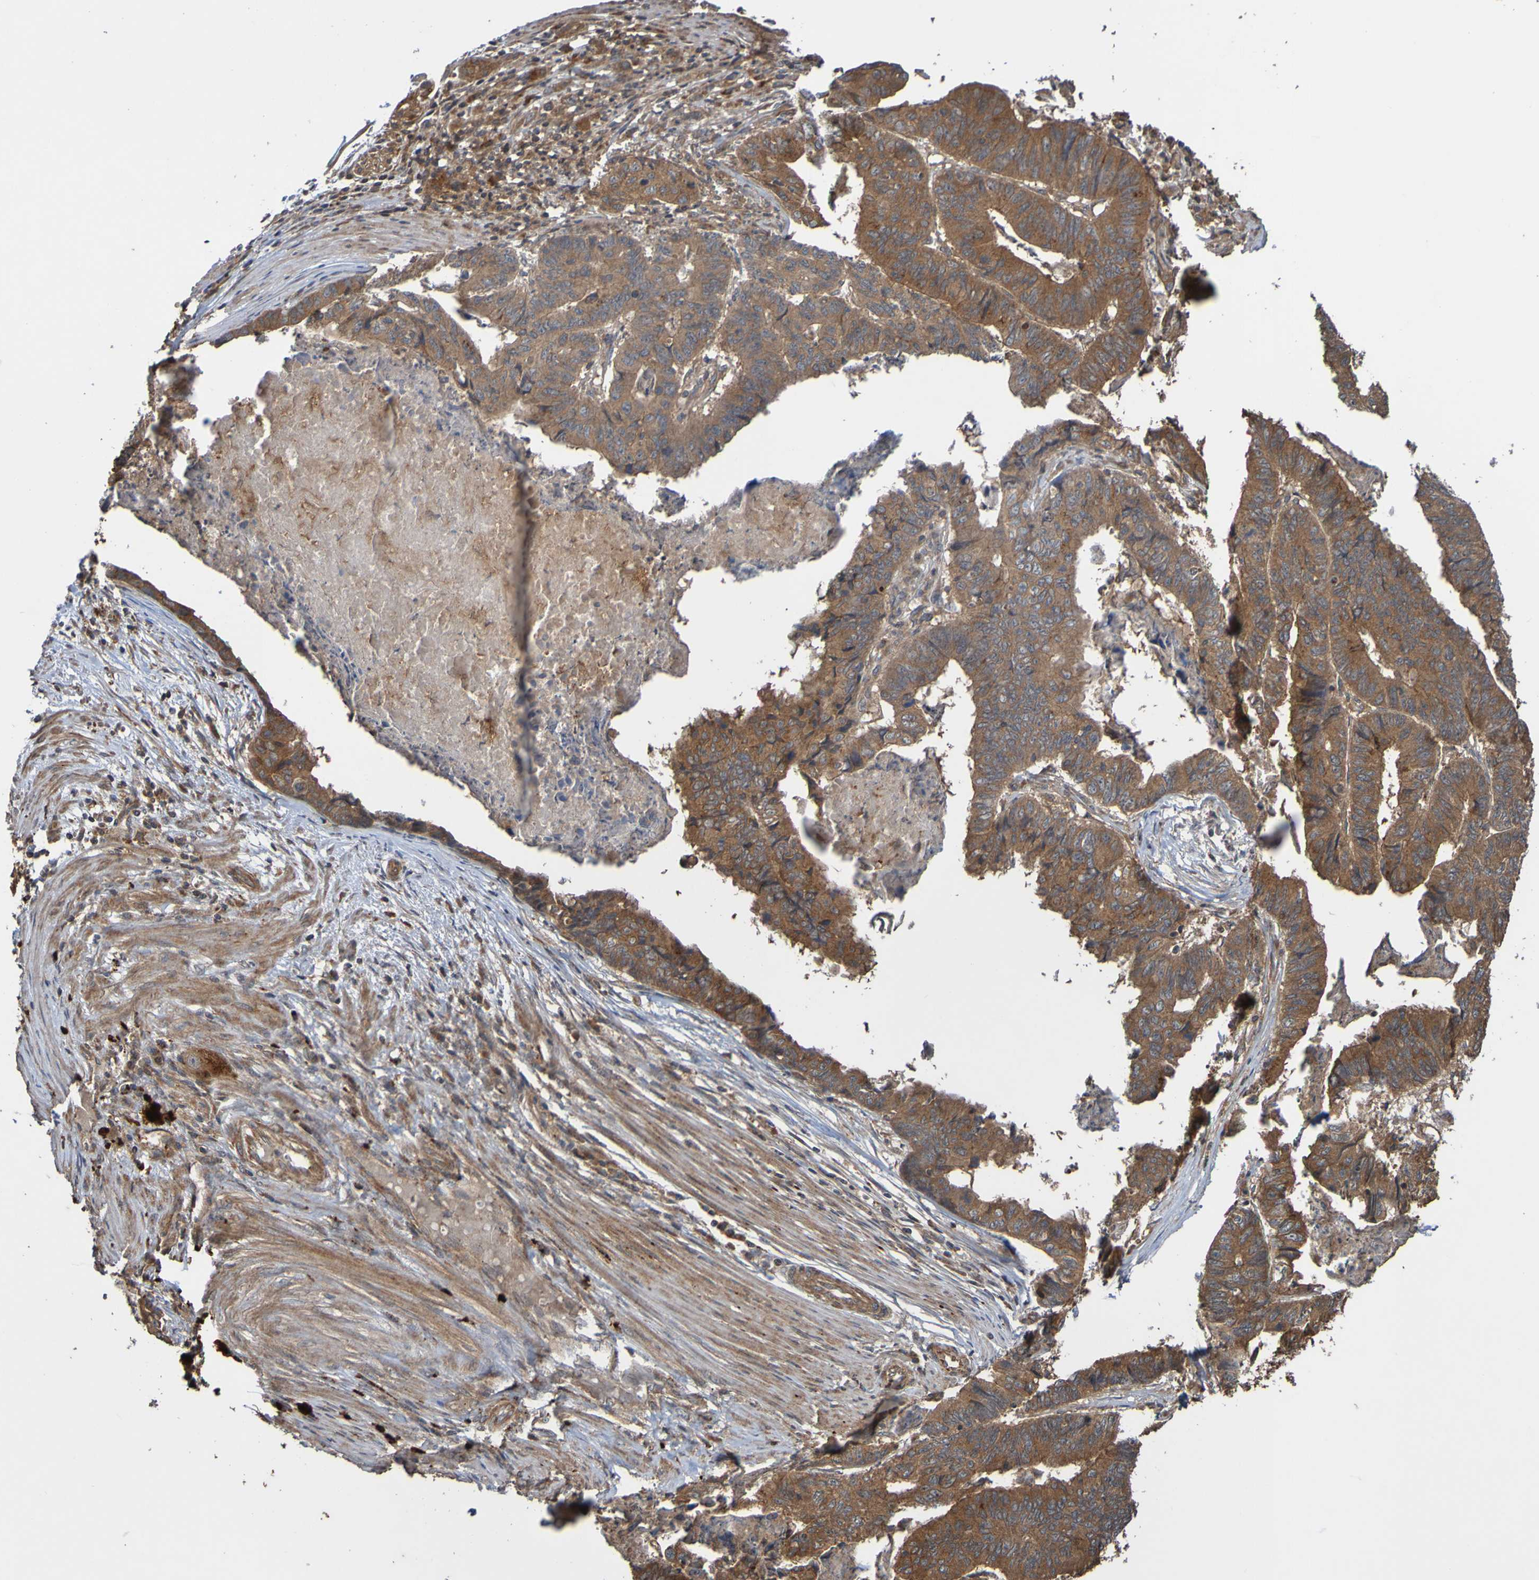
{"staining": {"intensity": "moderate", "quantity": ">75%", "location": "cytoplasmic/membranous"}, "tissue": "stomach cancer", "cell_type": "Tumor cells", "image_type": "cancer", "snomed": [{"axis": "morphology", "description": "Adenocarcinoma, NOS"}, {"axis": "topography", "description": "Stomach, lower"}], "caption": "This is an image of immunohistochemistry staining of stomach adenocarcinoma, which shows moderate positivity in the cytoplasmic/membranous of tumor cells.", "gene": "UCN", "patient": {"sex": "male", "age": 77}}